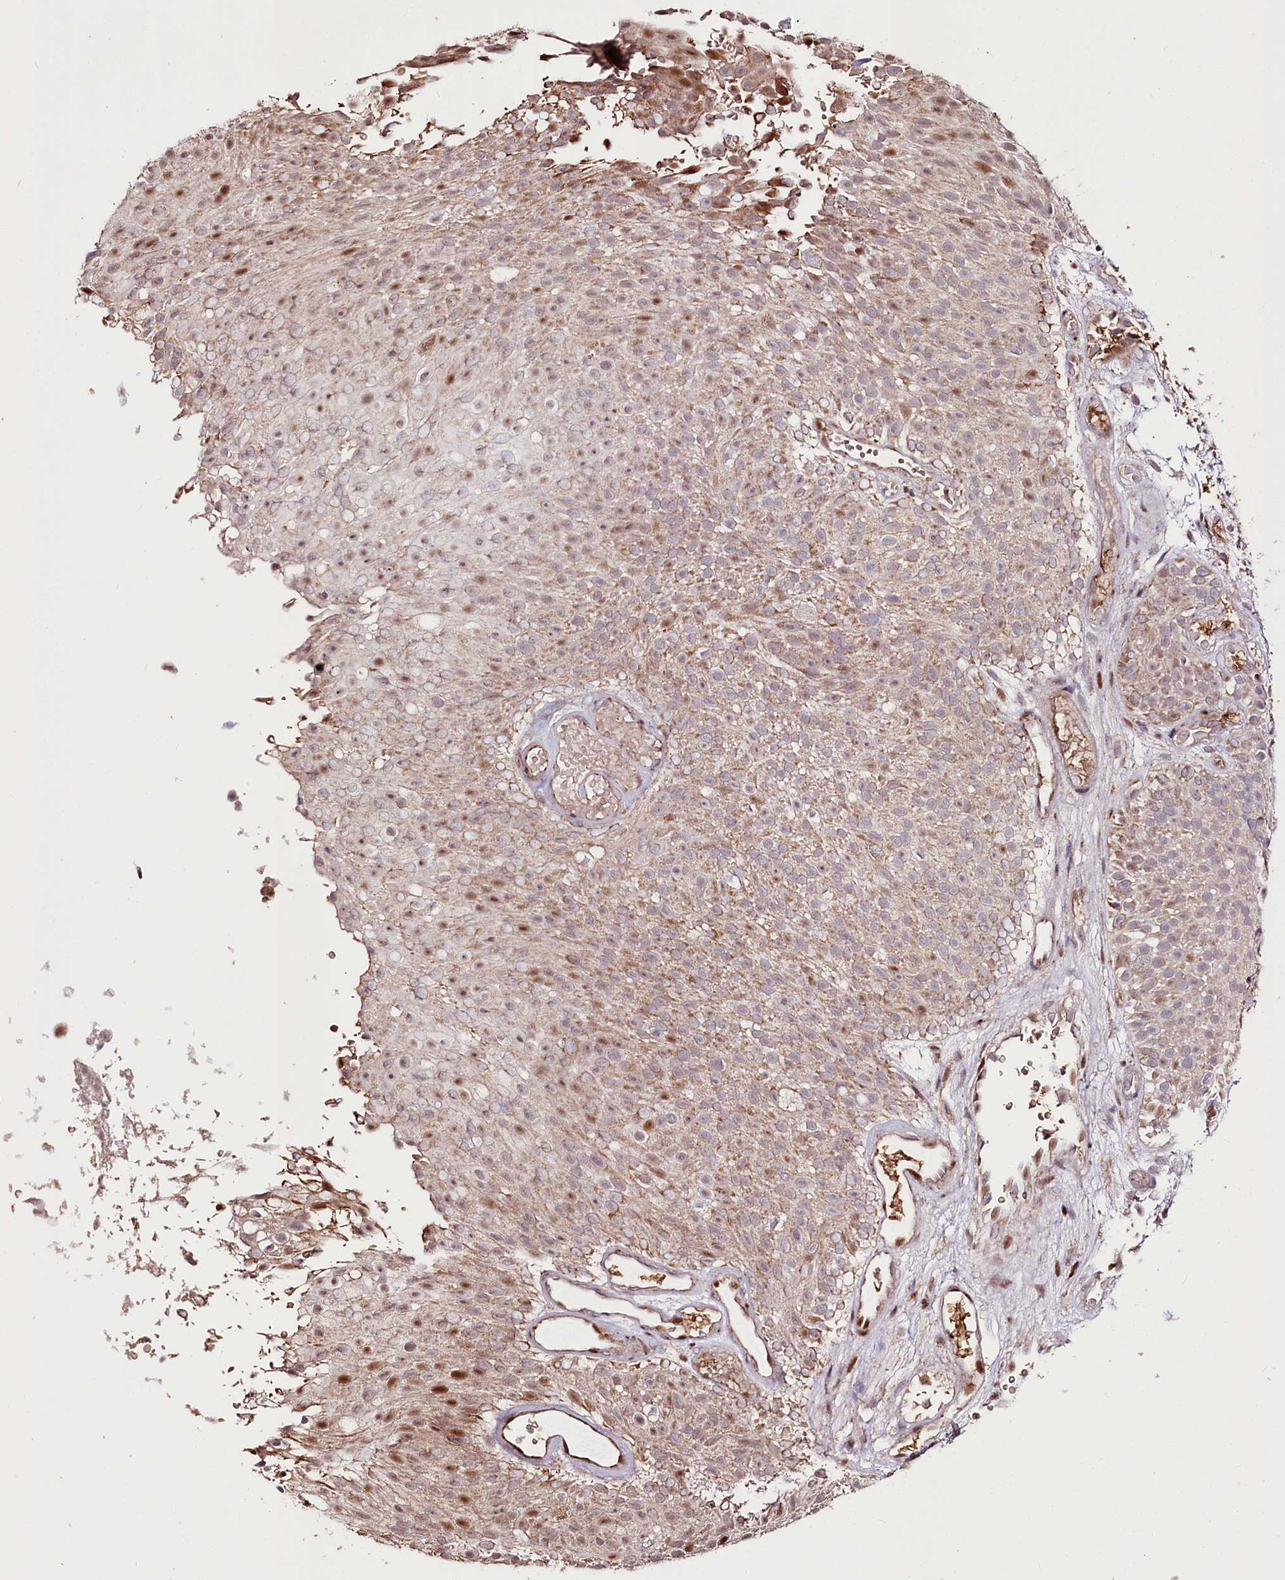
{"staining": {"intensity": "moderate", "quantity": ">75%", "location": "cytoplasmic/membranous"}, "tissue": "urothelial cancer", "cell_type": "Tumor cells", "image_type": "cancer", "snomed": [{"axis": "morphology", "description": "Urothelial carcinoma, Low grade"}, {"axis": "topography", "description": "Urinary bladder"}], "caption": "Immunohistochemistry (IHC) histopathology image of human urothelial cancer stained for a protein (brown), which reveals medium levels of moderate cytoplasmic/membranous staining in about >75% of tumor cells.", "gene": "CARD19", "patient": {"sex": "male", "age": 78}}